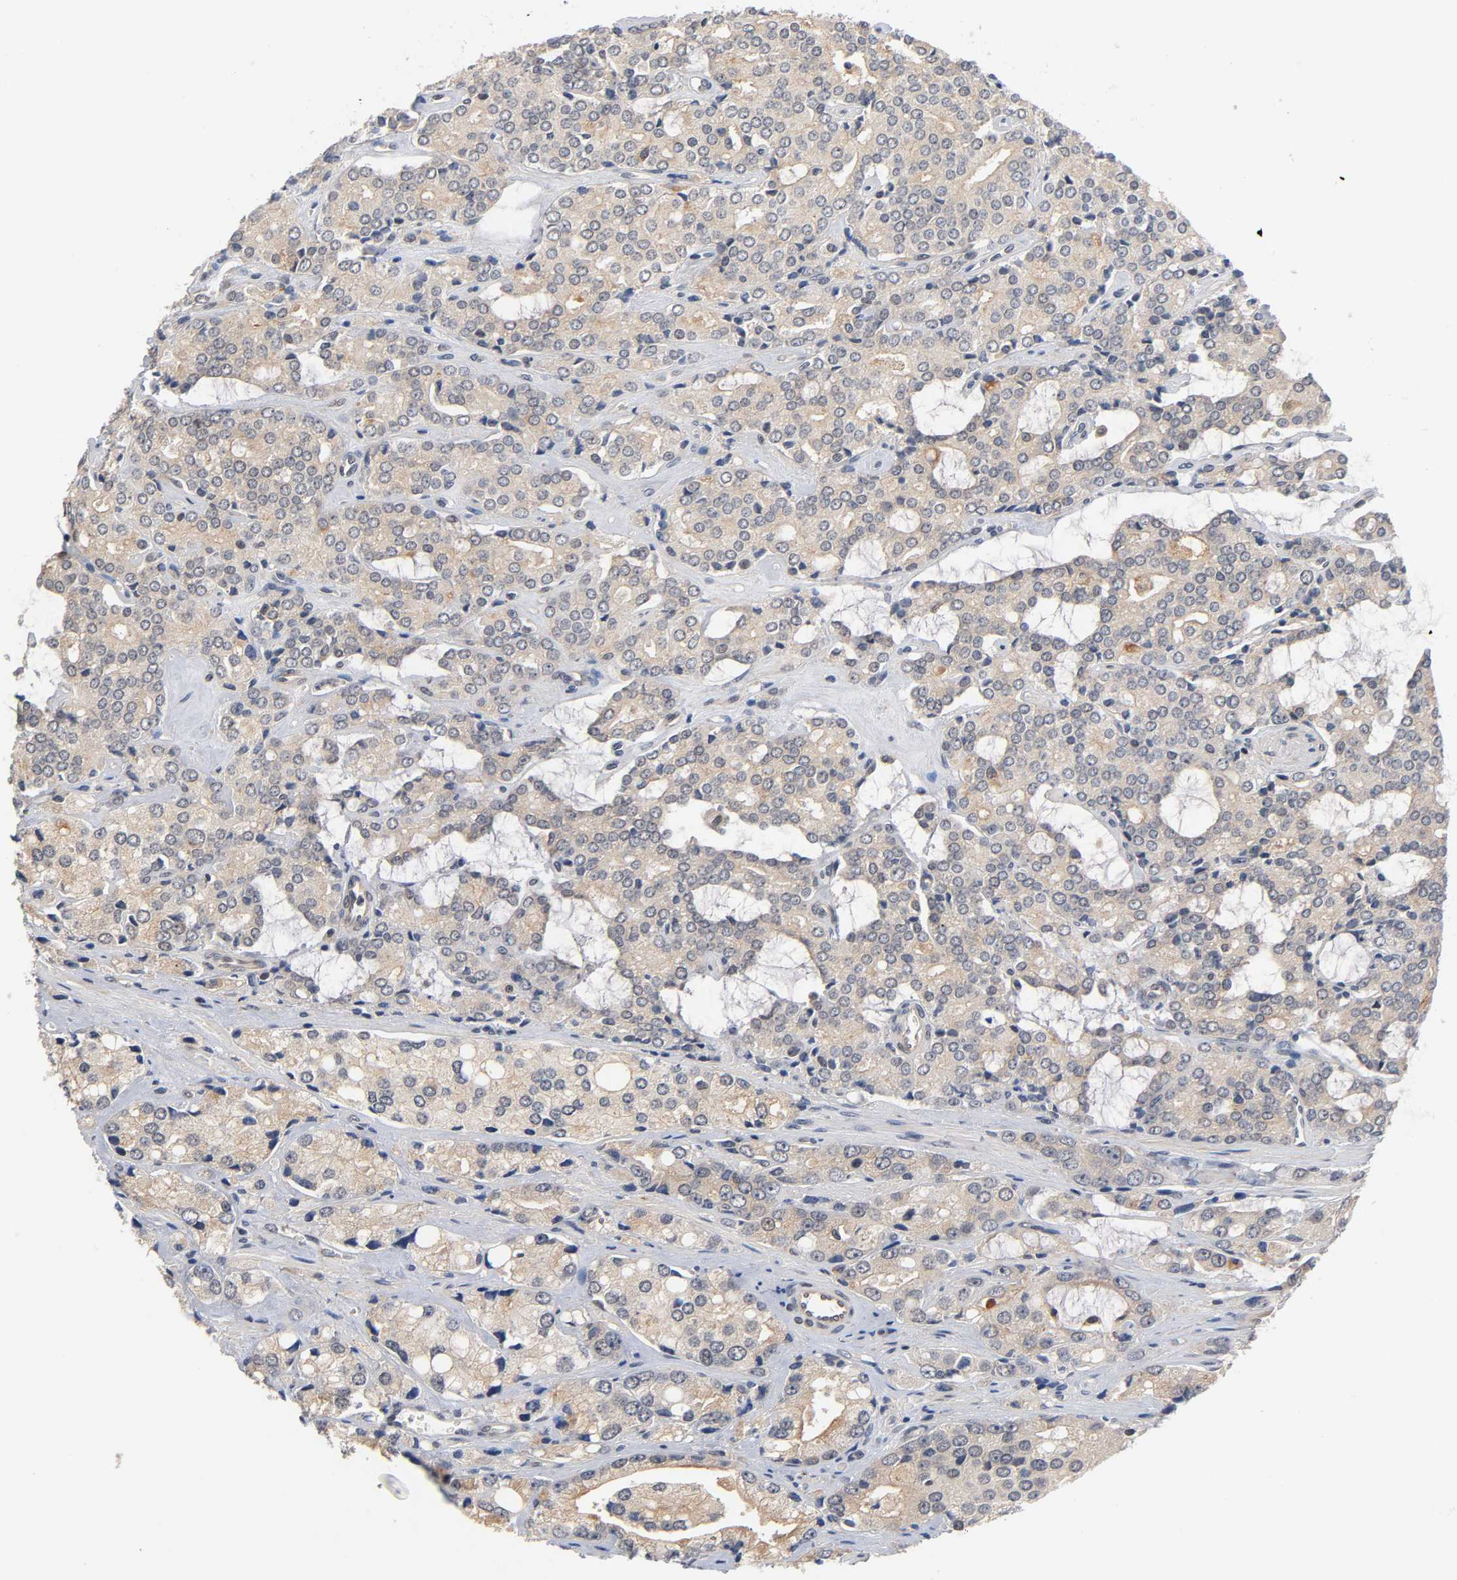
{"staining": {"intensity": "weak", "quantity": ">75%", "location": "cytoplasmic/membranous"}, "tissue": "prostate cancer", "cell_type": "Tumor cells", "image_type": "cancer", "snomed": [{"axis": "morphology", "description": "Adenocarcinoma, High grade"}, {"axis": "topography", "description": "Prostate"}], "caption": "Immunohistochemical staining of human prostate adenocarcinoma (high-grade) reveals weak cytoplasmic/membranous protein staining in about >75% of tumor cells.", "gene": "PRKAB1", "patient": {"sex": "male", "age": 67}}